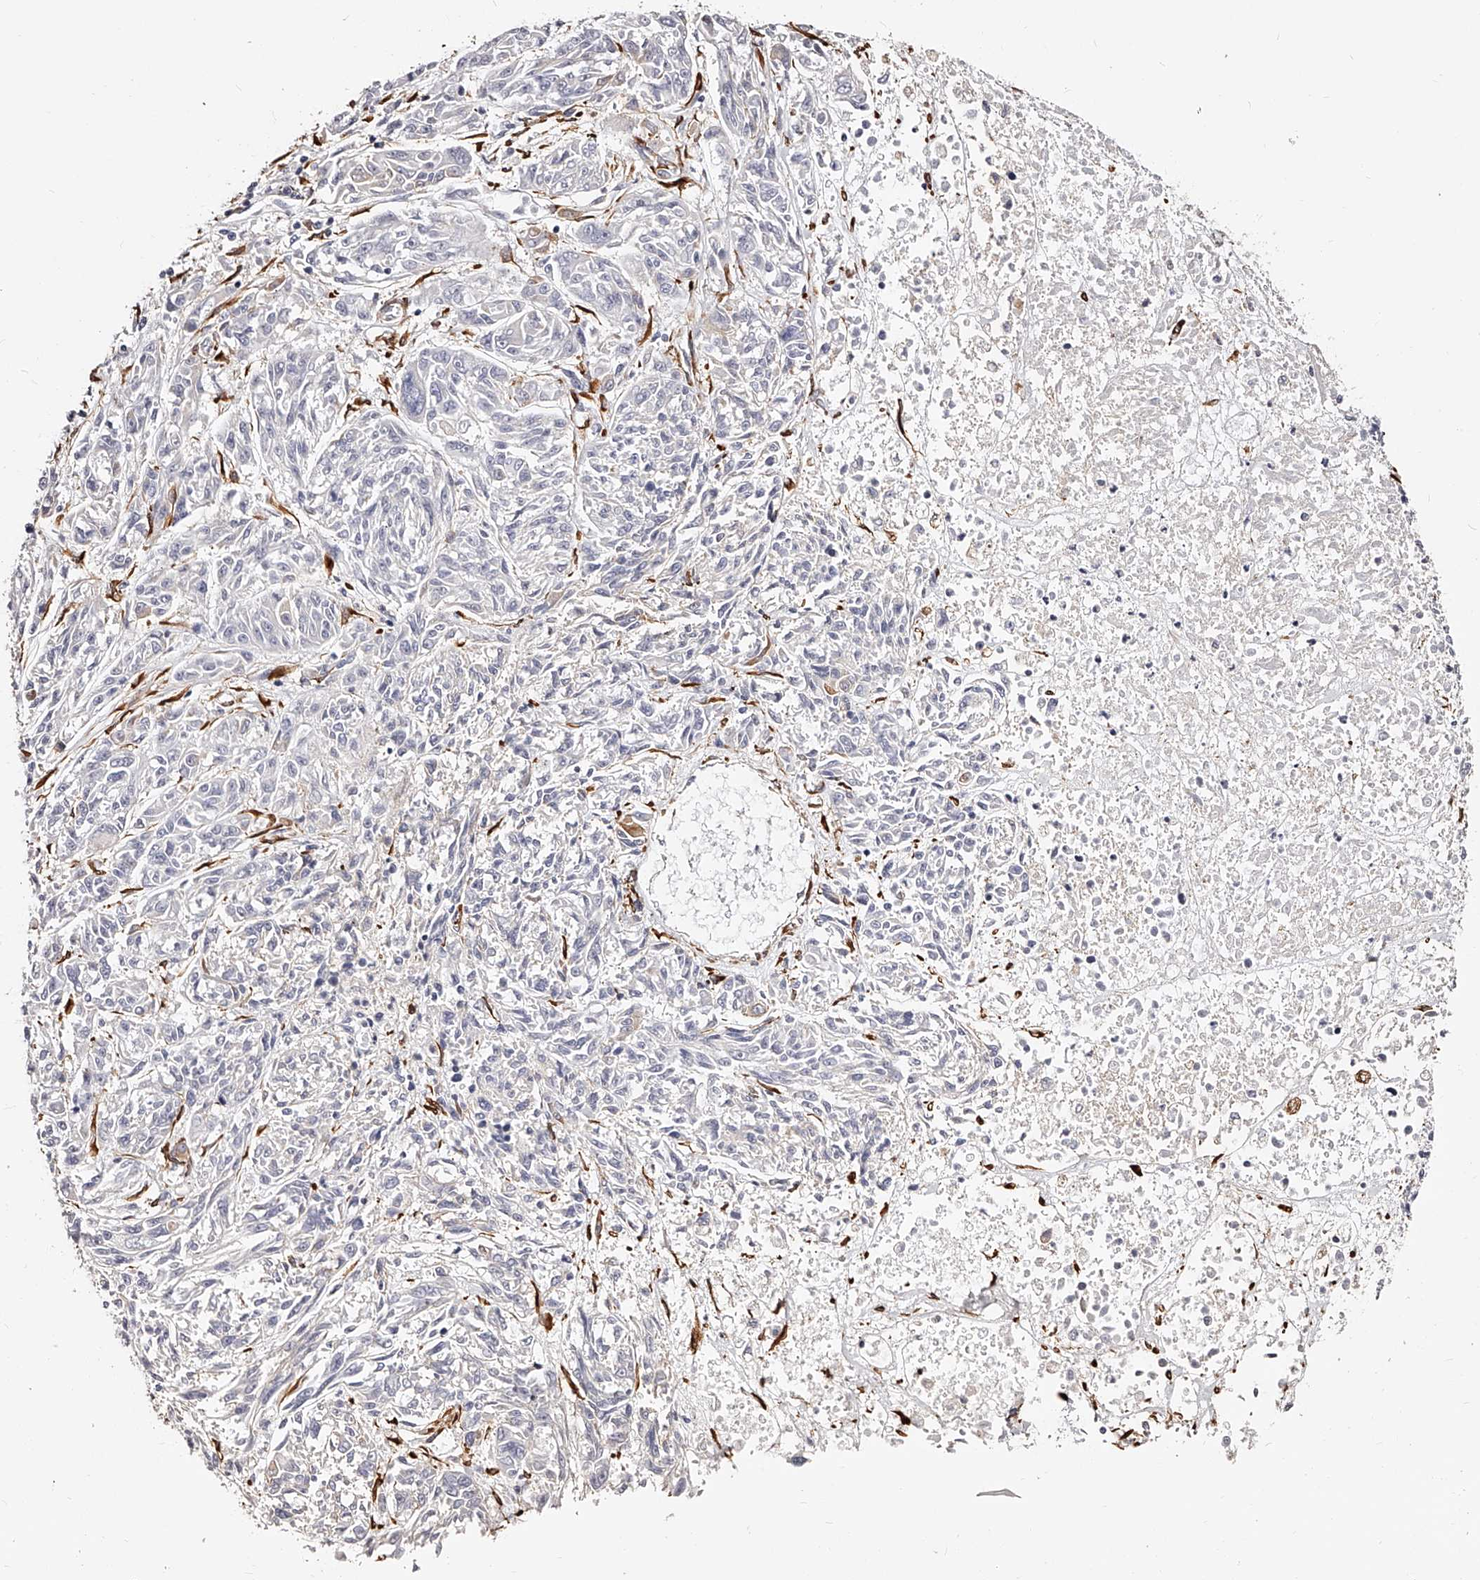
{"staining": {"intensity": "negative", "quantity": "none", "location": "none"}, "tissue": "melanoma", "cell_type": "Tumor cells", "image_type": "cancer", "snomed": [{"axis": "morphology", "description": "Malignant melanoma, NOS"}, {"axis": "topography", "description": "Skin"}], "caption": "The immunohistochemistry image has no significant staining in tumor cells of malignant melanoma tissue.", "gene": "CD82", "patient": {"sex": "male", "age": 53}}